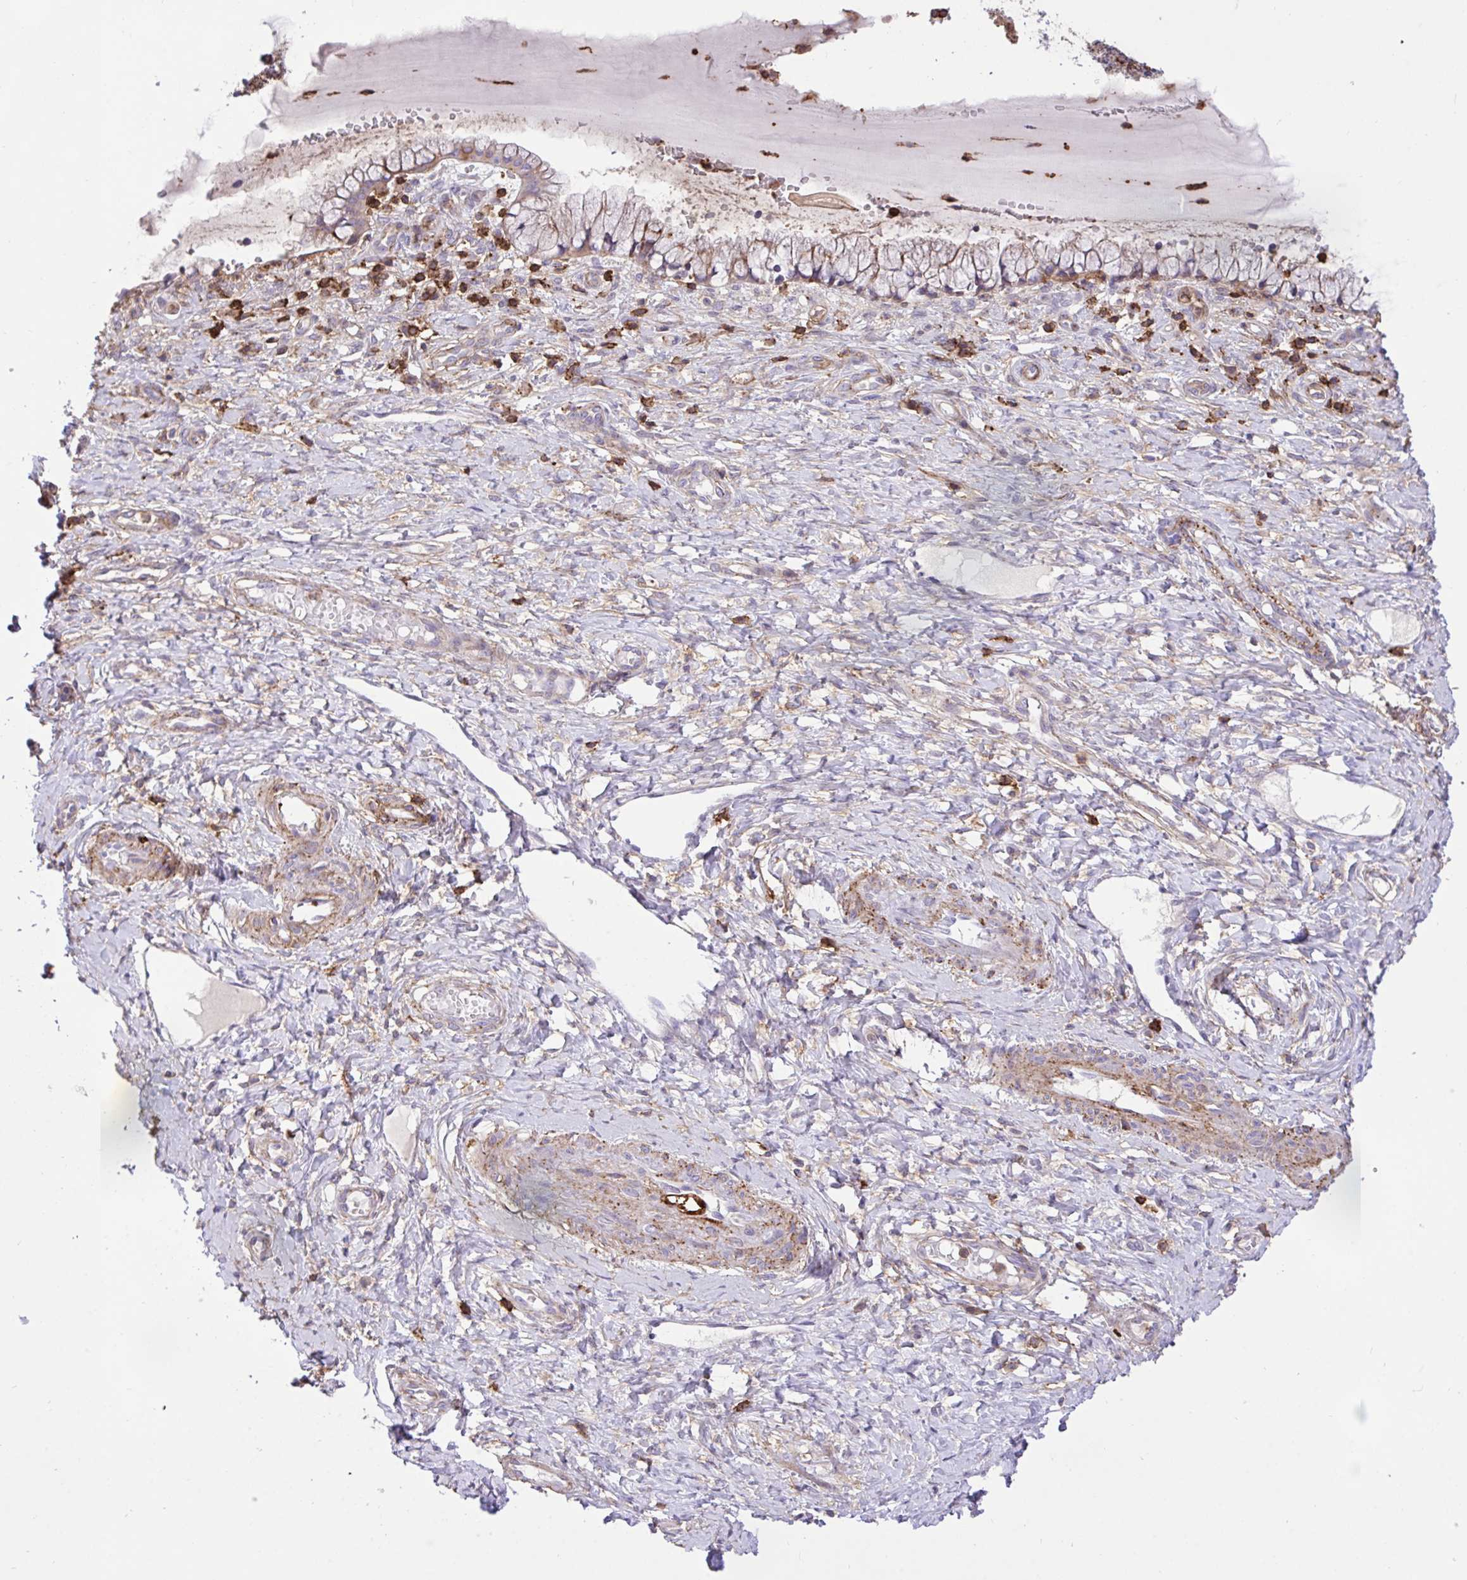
{"staining": {"intensity": "moderate", "quantity": ">75%", "location": "cytoplasmic/membranous"}, "tissue": "cervix", "cell_type": "Glandular cells", "image_type": "normal", "snomed": [{"axis": "morphology", "description": "Normal tissue, NOS"}, {"axis": "topography", "description": "Cervix"}], "caption": "Normal cervix was stained to show a protein in brown. There is medium levels of moderate cytoplasmic/membranous staining in about >75% of glandular cells.", "gene": "ERI1", "patient": {"sex": "female", "age": 37}}